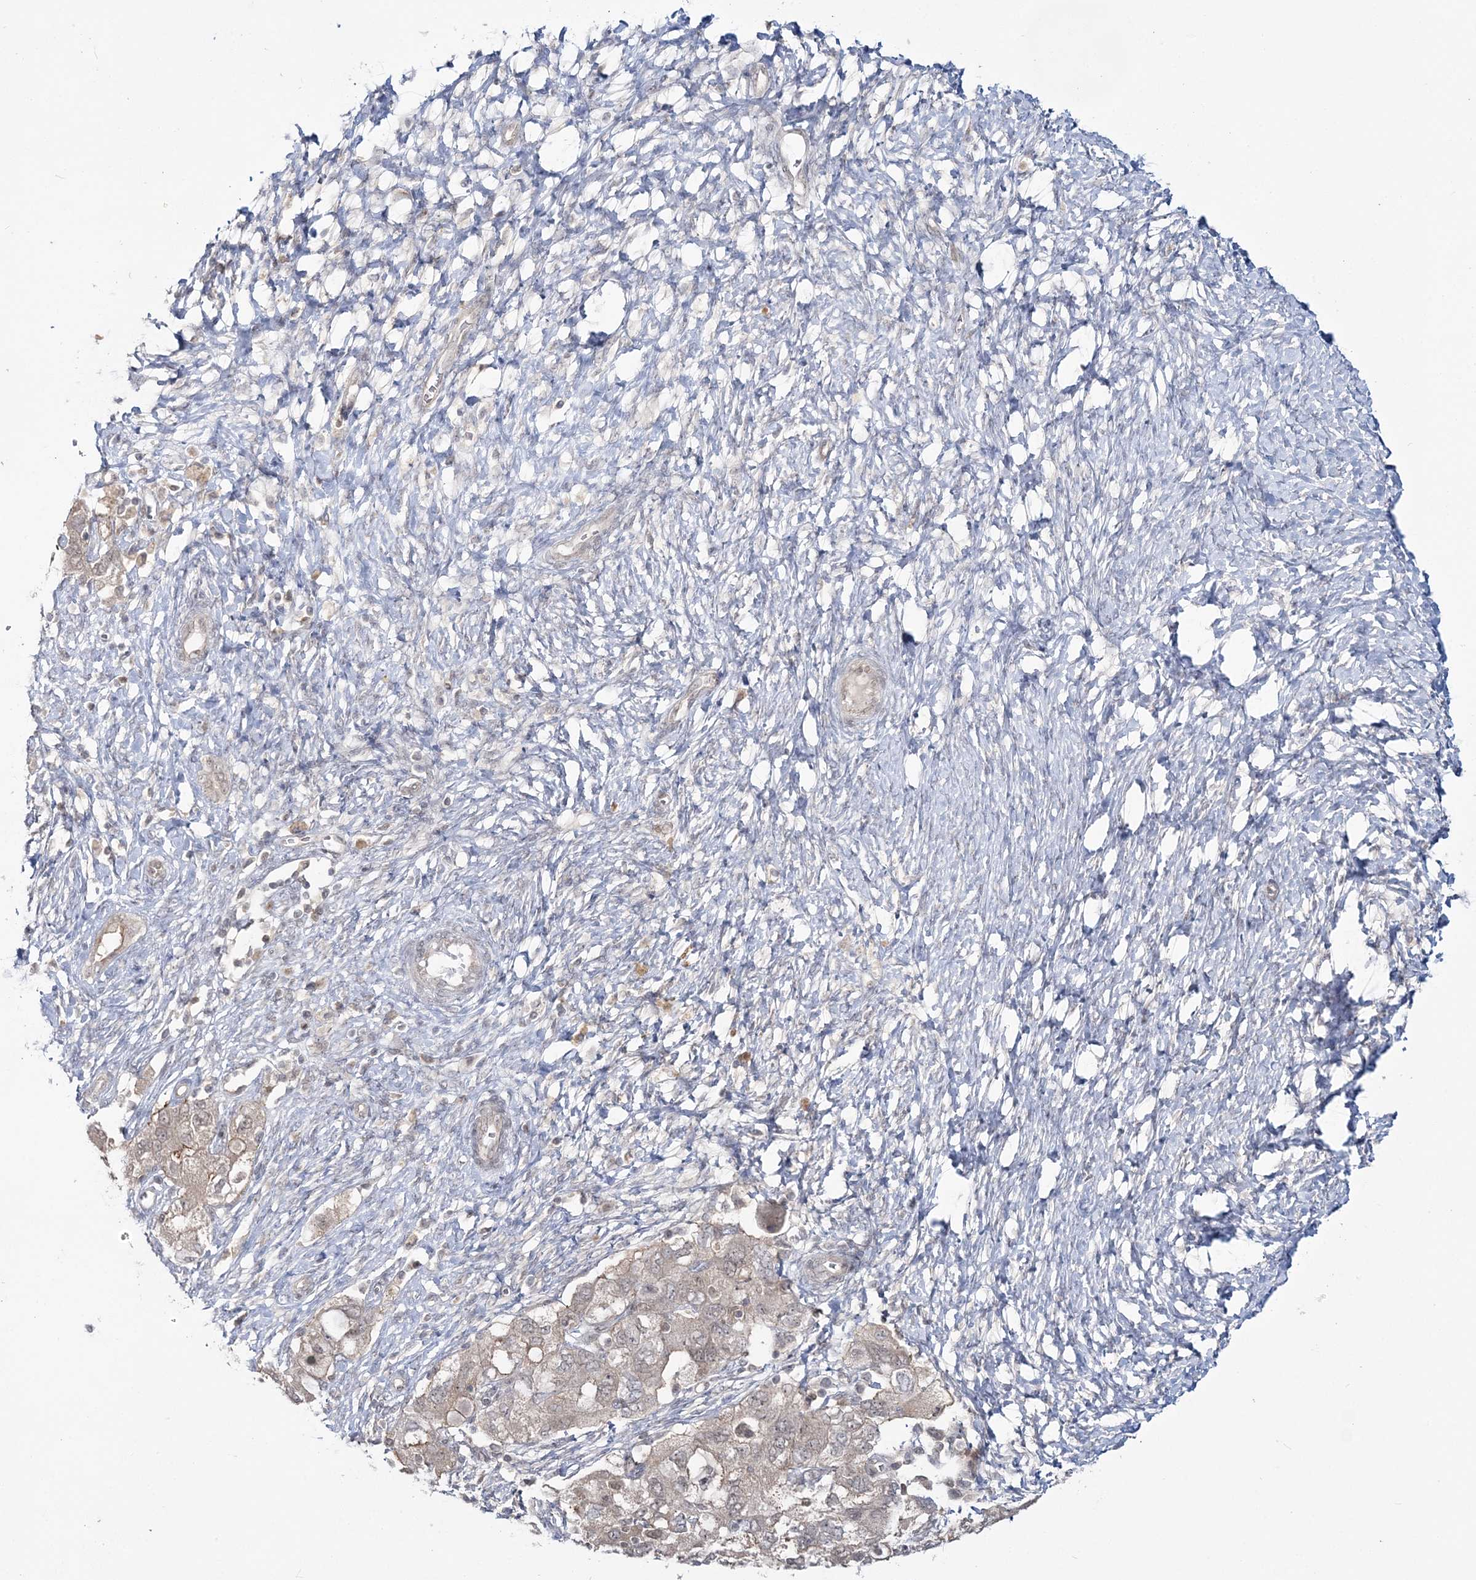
{"staining": {"intensity": "negative", "quantity": "none", "location": "none"}, "tissue": "ovarian cancer", "cell_type": "Tumor cells", "image_type": "cancer", "snomed": [{"axis": "morphology", "description": "Carcinoma, NOS"}, {"axis": "morphology", "description": "Cystadenocarcinoma, serous, NOS"}, {"axis": "topography", "description": "Ovary"}], "caption": "Immunohistochemical staining of ovarian cancer (serous cystadenocarcinoma) exhibits no significant positivity in tumor cells.", "gene": "ZFAND6", "patient": {"sex": "female", "age": 69}}